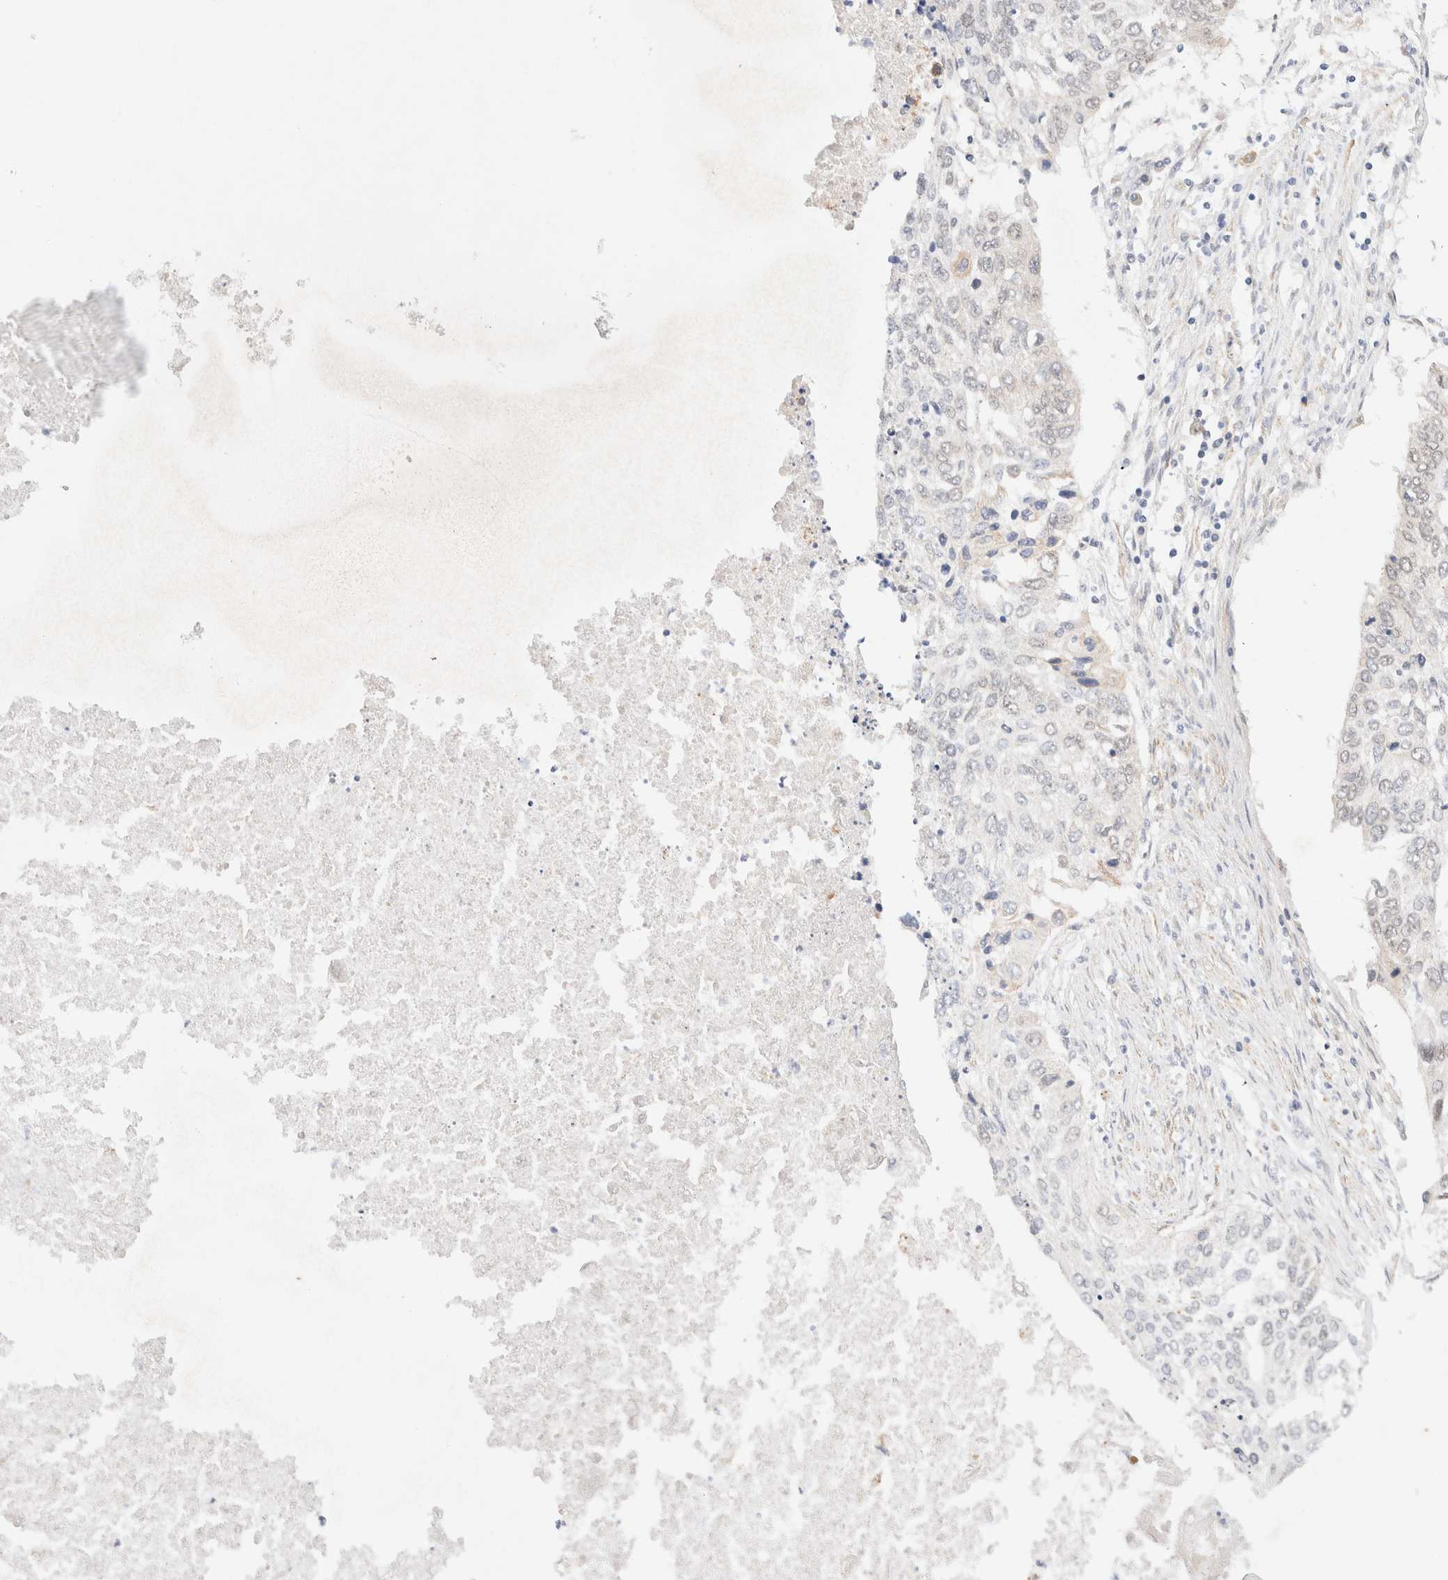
{"staining": {"intensity": "negative", "quantity": "none", "location": "none"}, "tissue": "lung cancer", "cell_type": "Tumor cells", "image_type": "cancer", "snomed": [{"axis": "morphology", "description": "Squamous cell carcinoma, NOS"}, {"axis": "topography", "description": "Lung"}], "caption": "Immunohistochemical staining of lung cancer demonstrates no significant expression in tumor cells.", "gene": "RRP15", "patient": {"sex": "female", "age": 63}}